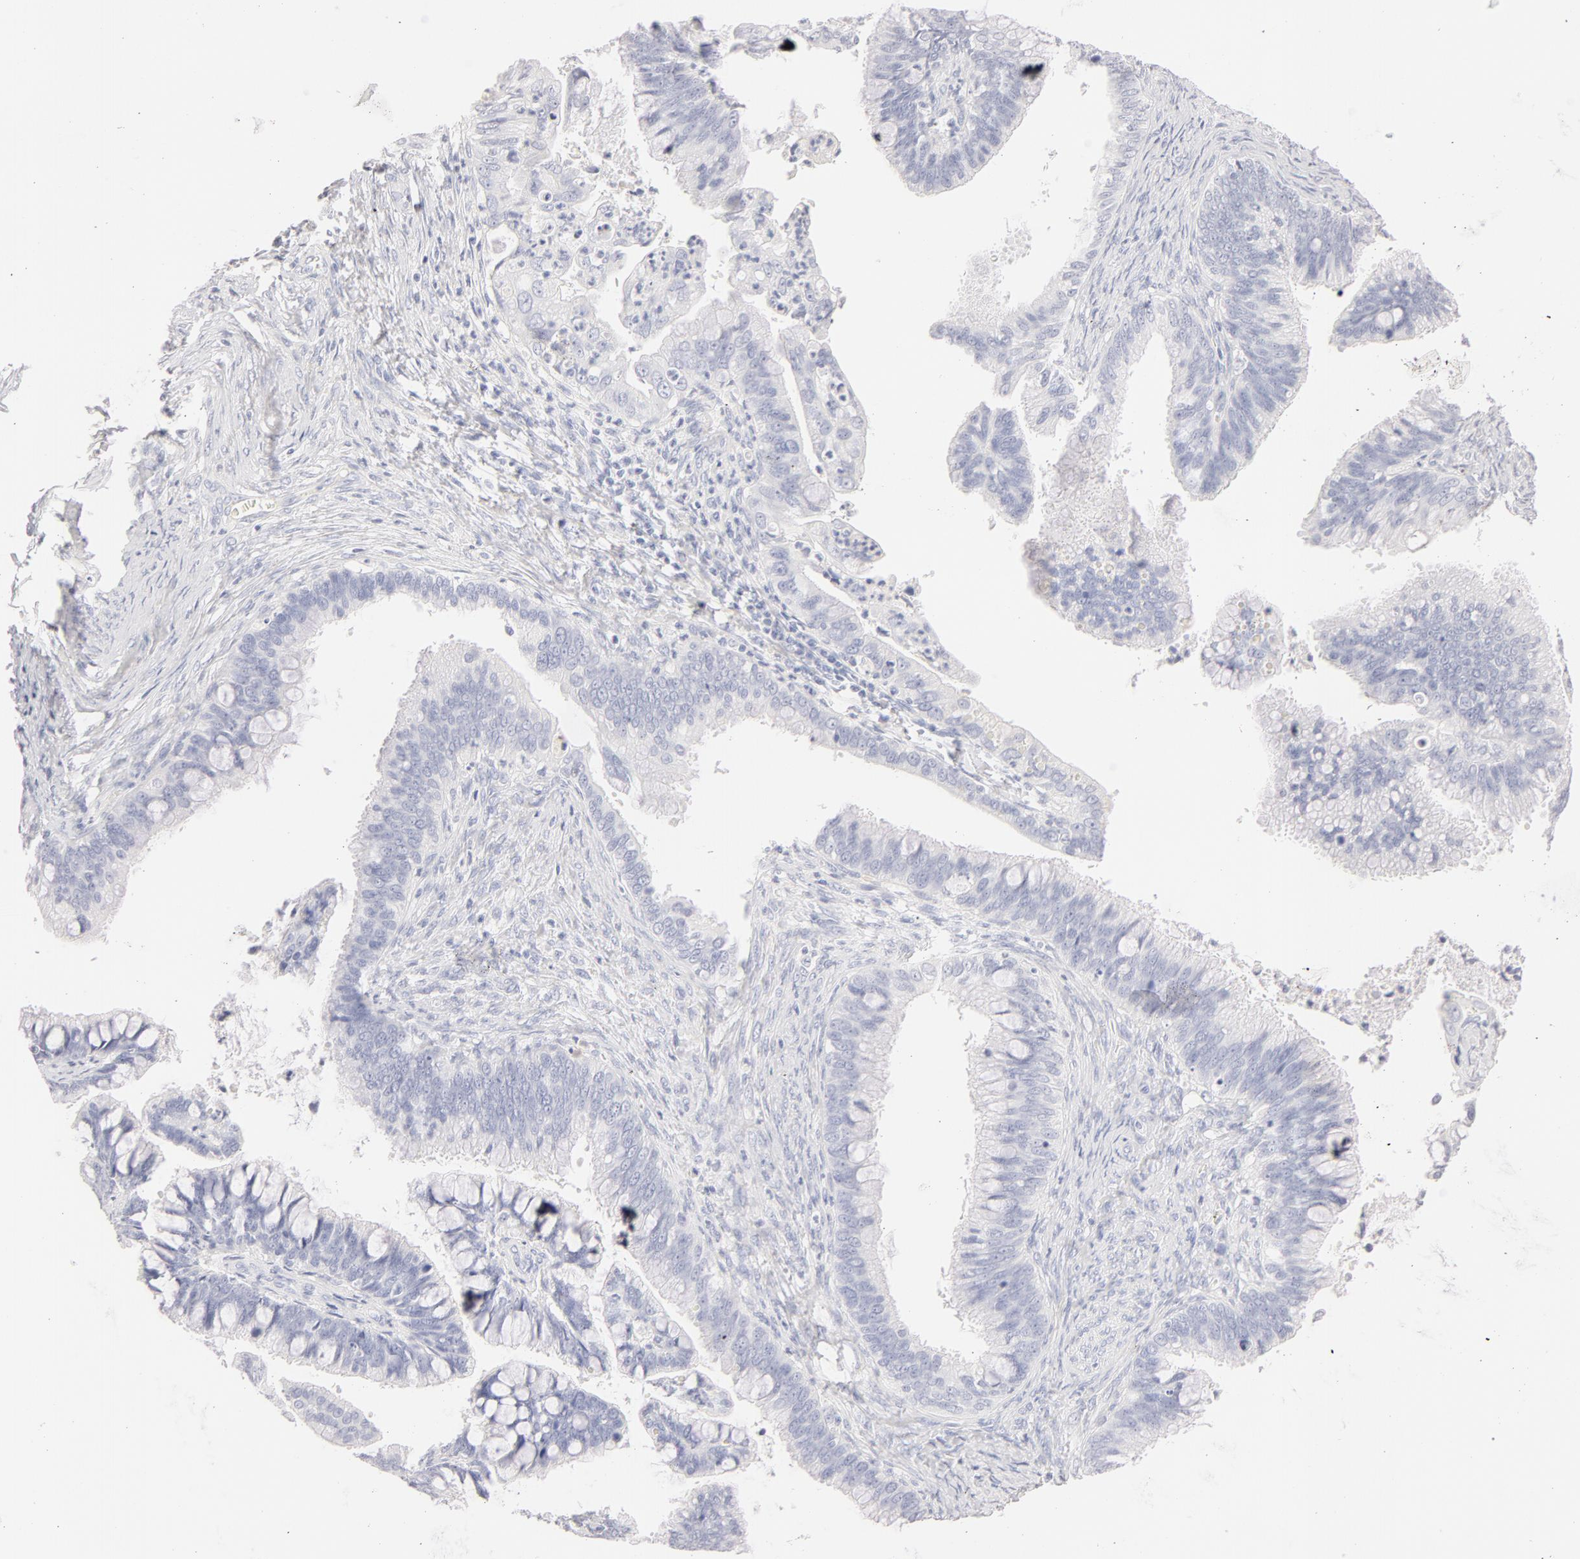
{"staining": {"intensity": "negative", "quantity": "none", "location": "none"}, "tissue": "cervical cancer", "cell_type": "Tumor cells", "image_type": "cancer", "snomed": [{"axis": "morphology", "description": "Adenocarcinoma, NOS"}, {"axis": "topography", "description": "Cervix"}], "caption": "The image shows no significant expression in tumor cells of cervical cancer.", "gene": "LGALS7B", "patient": {"sex": "female", "age": 47}}